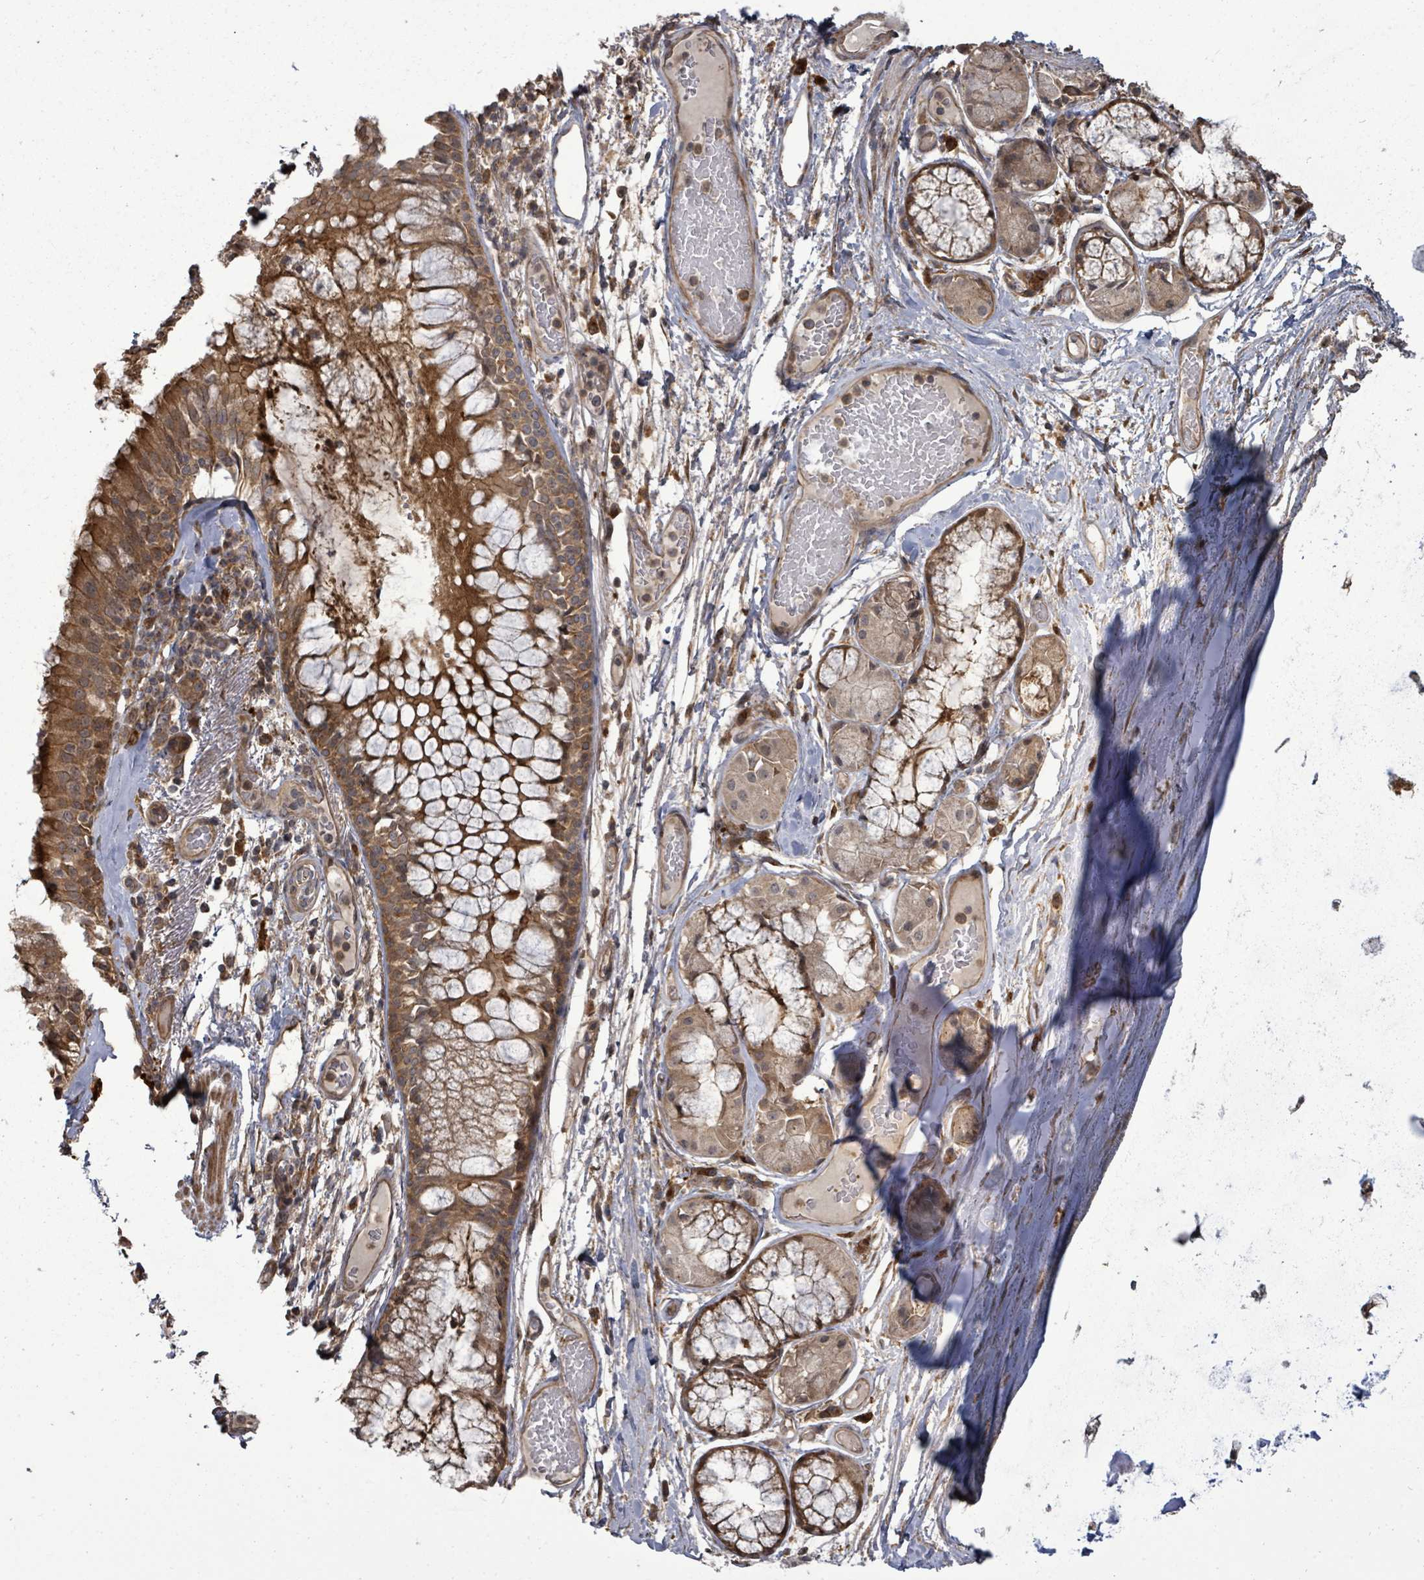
{"staining": {"intensity": "strong", "quantity": ">75%", "location": "cytoplasmic/membranous"}, "tissue": "bronchus", "cell_type": "Respiratory epithelial cells", "image_type": "normal", "snomed": [{"axis": "morphology", "description": "Normal tissue, NOS"}, {"axis": "topography", "description": "Cartilage tissue"}, {"axis": "topography", "description": "Bronchus"}], "caption": "Immunohistochemistry (DAB) staining of unremarkable human bronchus exhibits strong cytoplasmic/membranous protein expression in approximately >75% of respiratory epithelial cells.", "gene": "EIF3CL", "patient": {"sex": "male", "age": 63}}